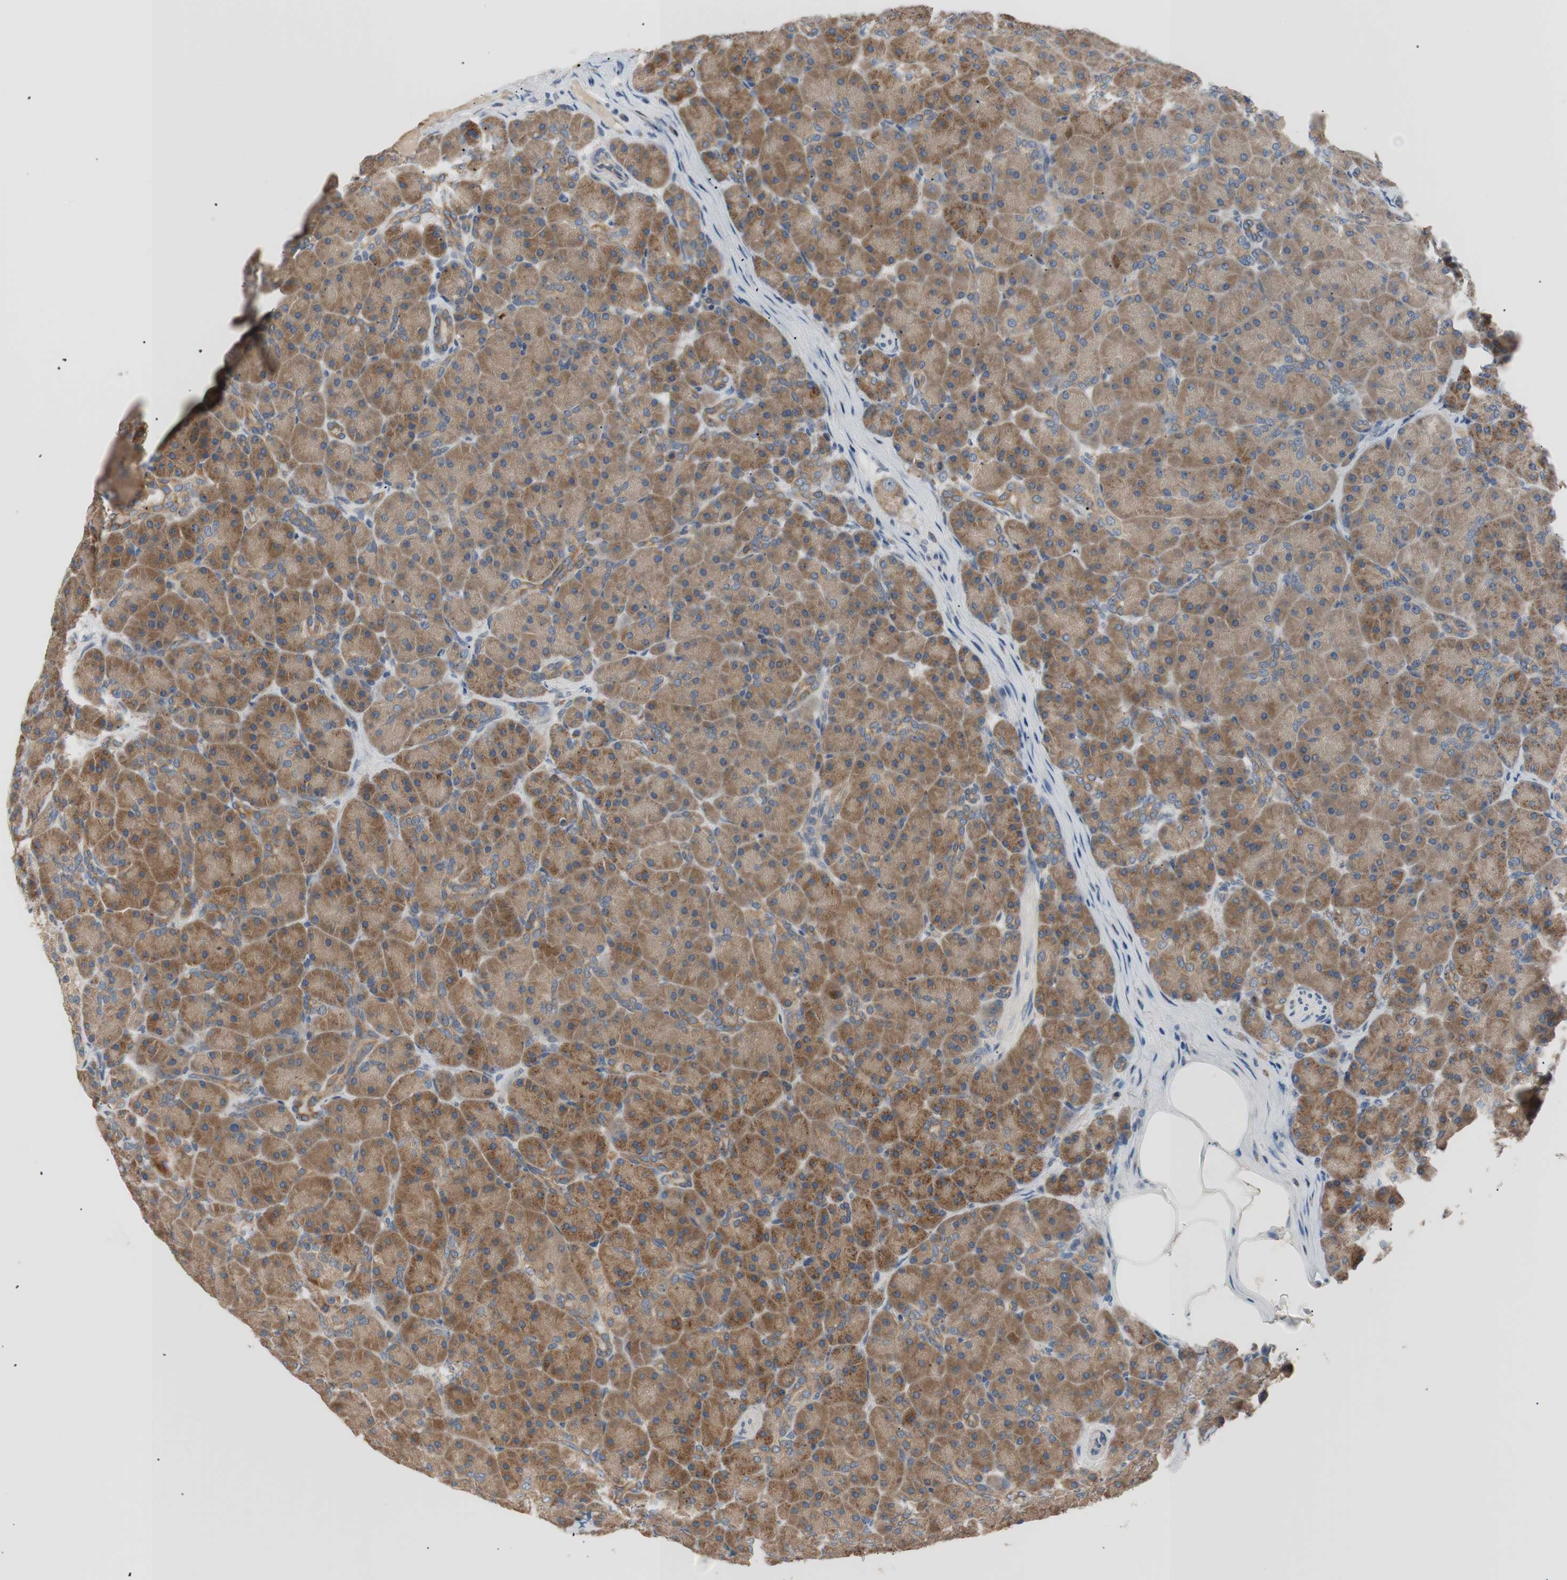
{"staining": {"intensity": "strong", "quantity": ">75%", "location": "cytoplasmic/membranous"}, "tissue": "pancreas", "cell_type": "Exocrine glandular cells", "image_type": "normal", "snomed": [{"axis": "morphology", "description": "Normal tissue, NOS"}, {"axis": "topography", "description": "Pancreas"}], "caption": "Strong cytoplasmic/membranous protein positivity is identified in approximately >75% of exocrine glandular cells in pancreas.", "gene": "FADS2", "patient": {"sex": "male", "age": 66}}